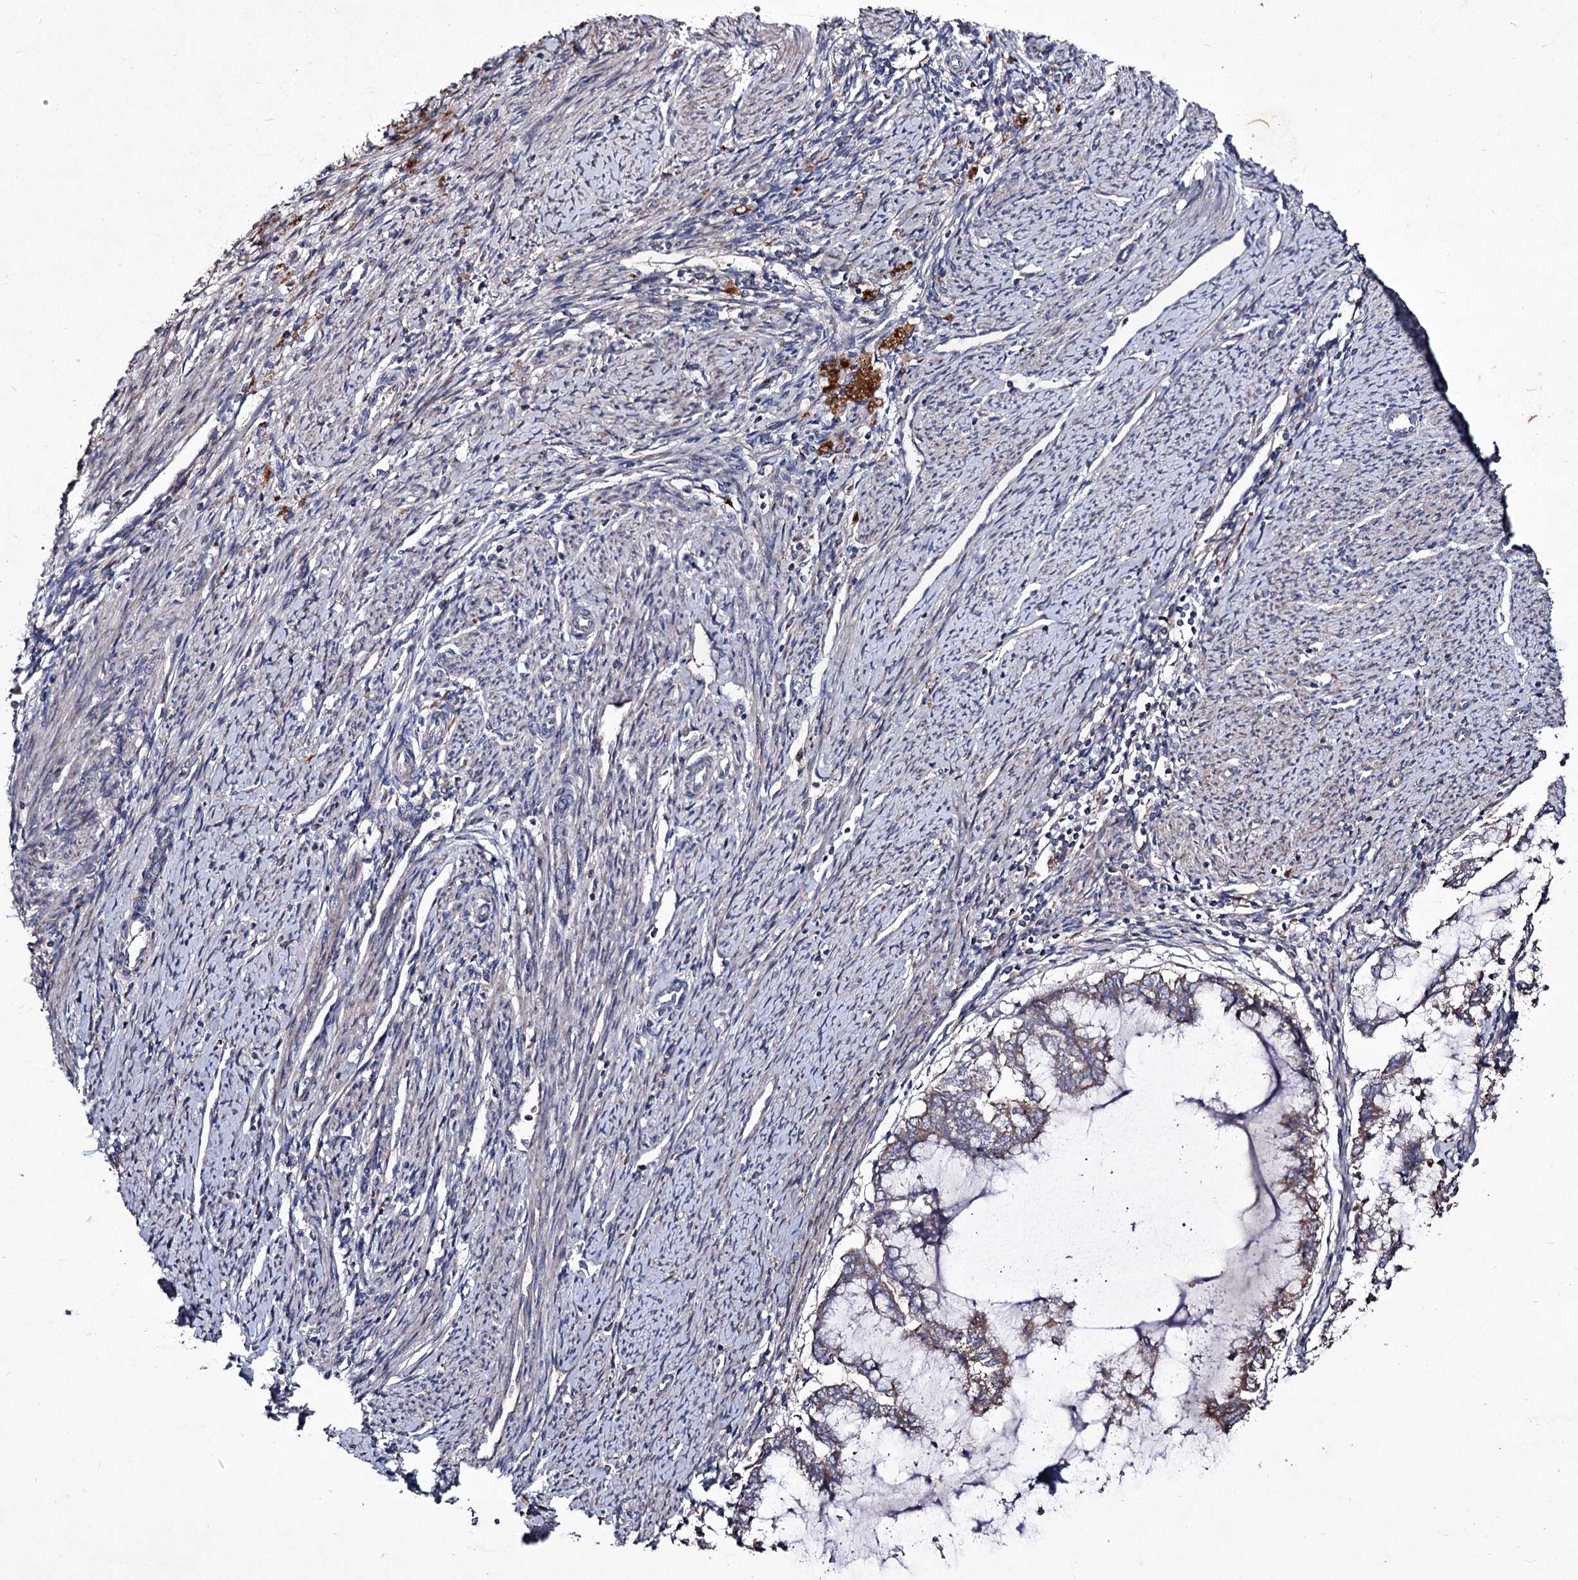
{"staining": {"intensity": "weak", "quantity": "25%-75%", "location": "cytoplasmic/membranous"}, "tissue": "endometrial cancer", "cell_type": "Tumor cells", "image_type": "cancer", "snomed": [{"axis": "morphology", "description": "Adenocarcinoma, NOS"}, {"axis": "topography", "description": "Endometrium"}], "caption": "The immunohistochemical stain shows weak cytoplasmic/membranous positivity in tumor cells of endometrial cancer tissue. Using DAB (3,3'-diaminobenzidine) (brown) and hematoxylin (blue) stains, captured at high magnification using brightfield microscopy.", "gene": "MYO1H", "patient": {"sex": "female", "age": 79}}